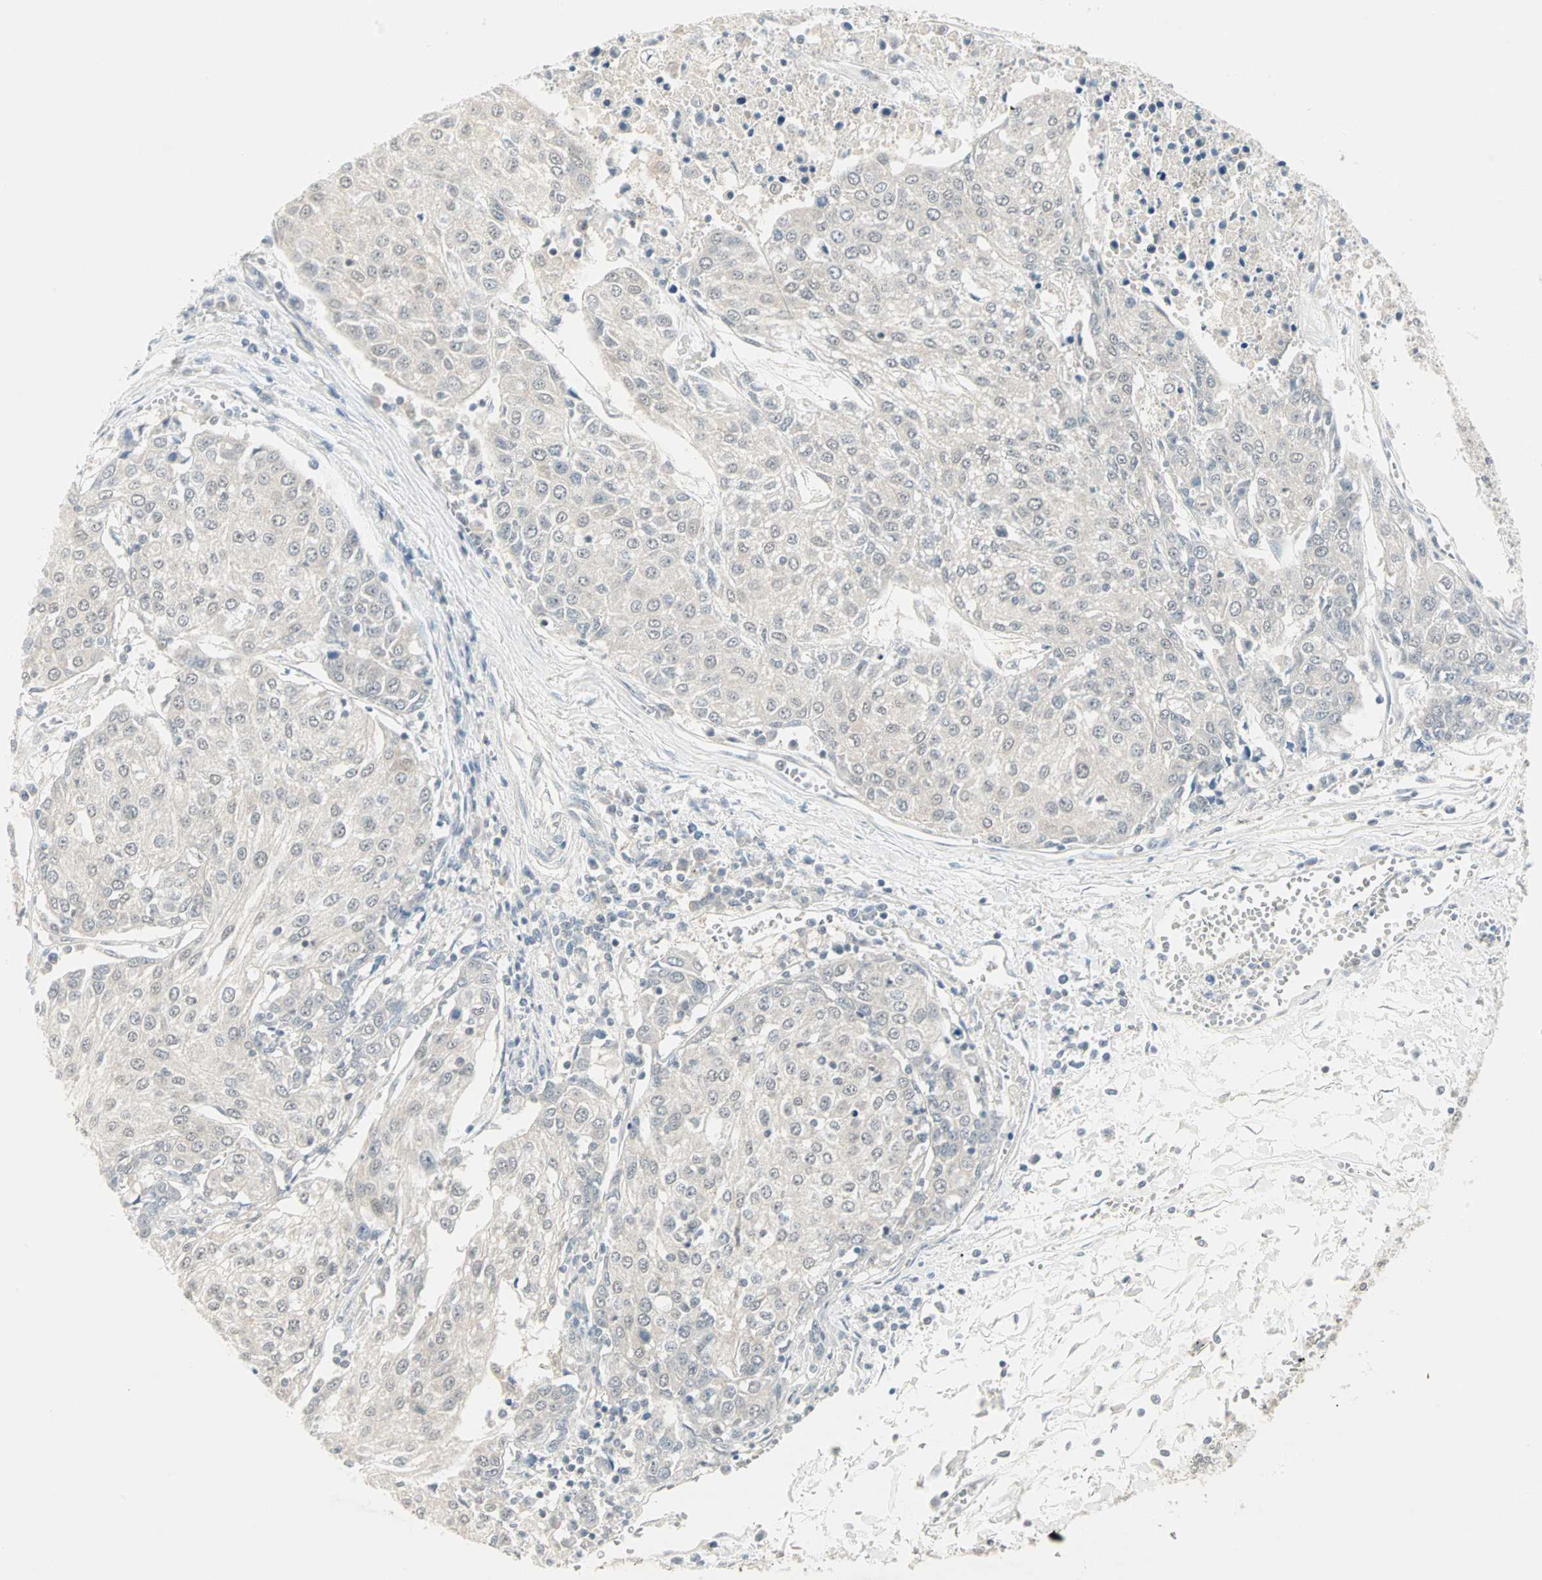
{"staining": {"intensity": "negative", "quantity": "none", "location": "none"}, "tissue": "urothelial cancer", "cell_type": "Tumor cells", "image_type": "cancer", "snomed": [{"axis": "morphology", "description": "Urothelial carcinoma, High grade"}, {"axis": "topography", "description": "Urinary bladder"}], "caption": "Immunohistochemical staining of urothelial carcinoma (high-grade) shows no significant expression in tumor cells.", "gene": "PTPA", "patient": {"sex": "female", "age": 85}}